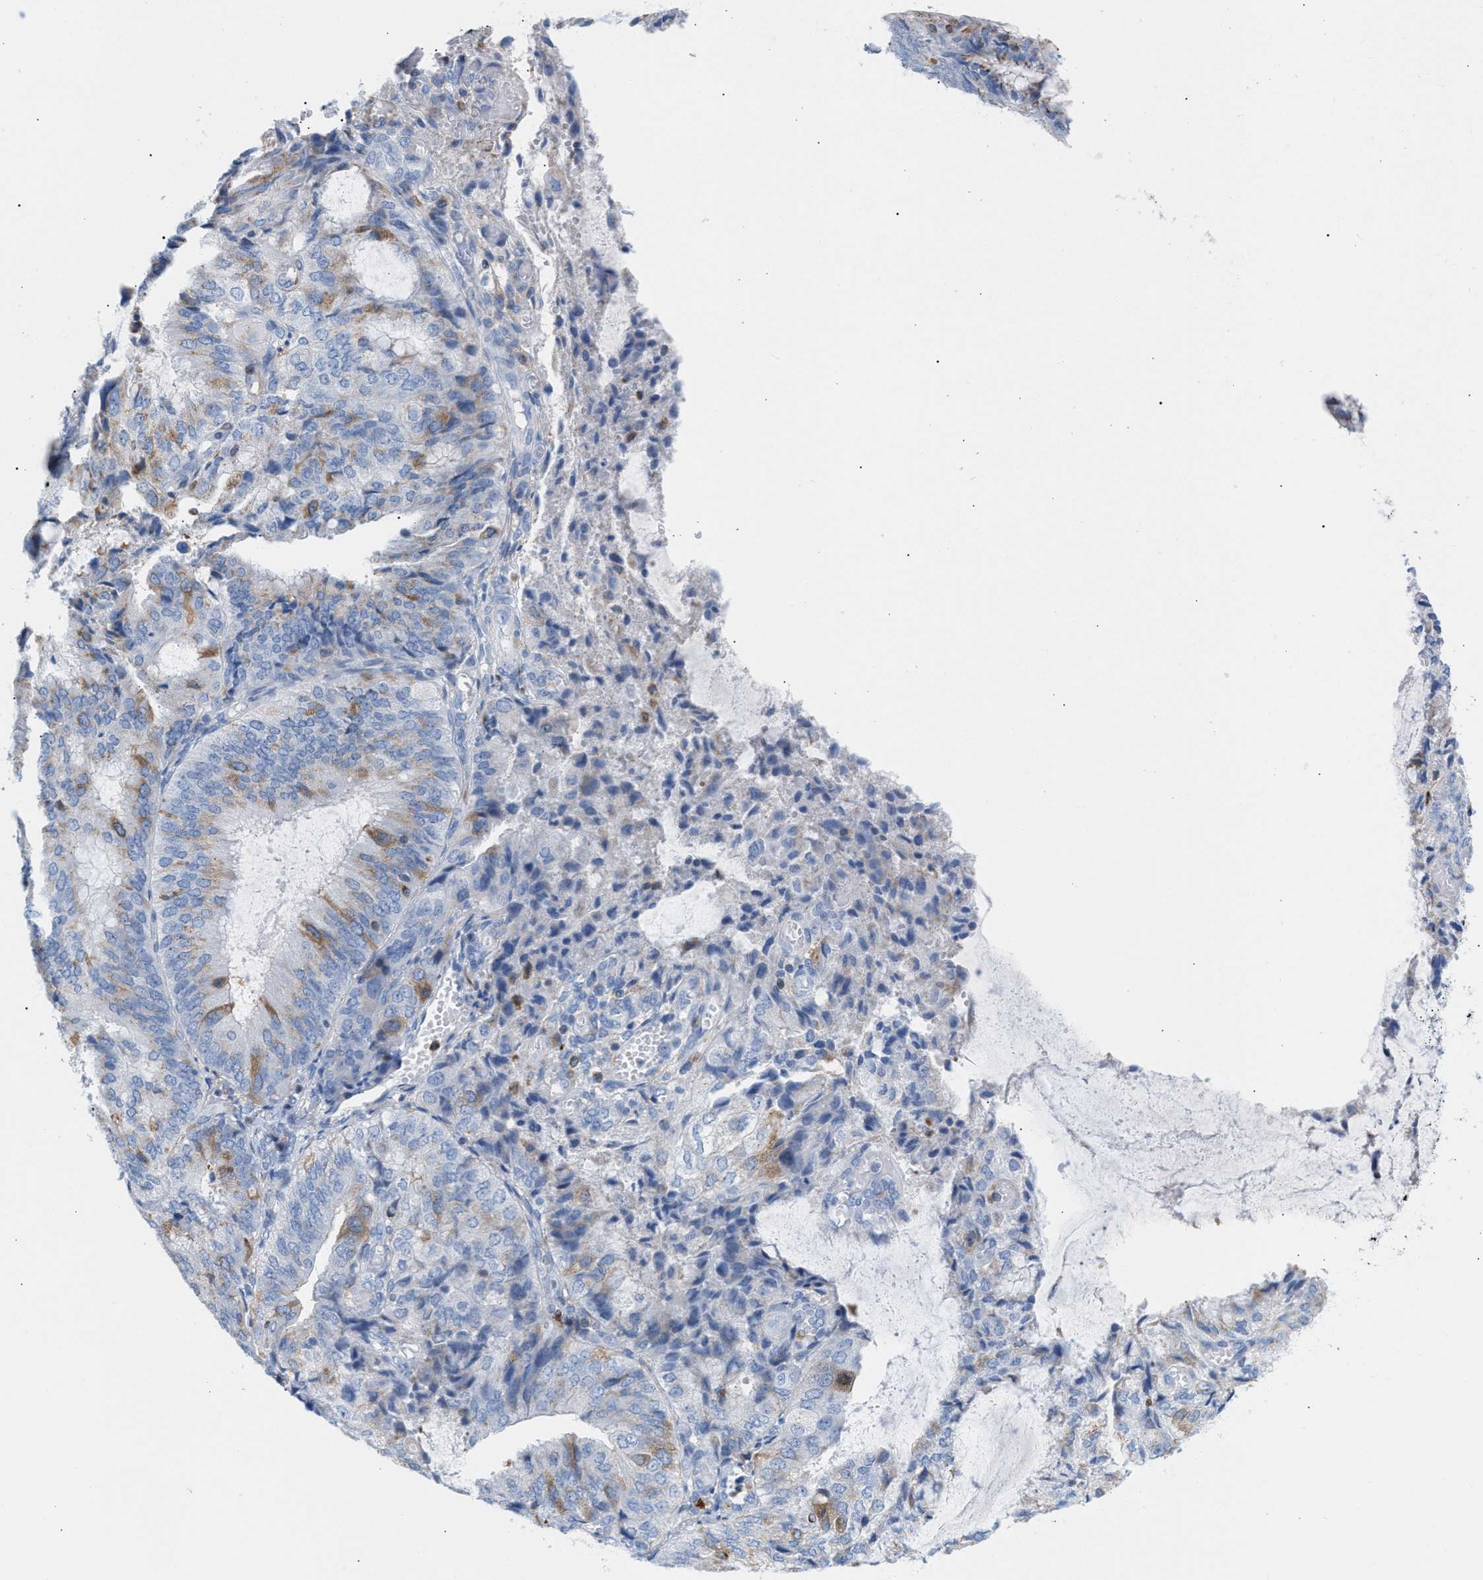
{"staining": {"intensity": "moderate", "quantity": "<25%", "location": "cytoplasmic/membranous"}, "tissue": "endometrial cancer", "cell_type": "Tumor cells", "image_type": "cancer", "snomed": [{"axis": "morphology", "description": "Adenocarcinoma, NOS"}, {"axis": "topography", "description": "Endometrium"}], "caption": "Immunohistochemical staining of adenocarcinoma (endometrial) shows low levels of moderate cytoplasmic/membranous staining in about <25% of tumor cells. Nuclei are stained in blue.", "gene": "TACC3", "patient": {"sex": "female", "age": 81}}